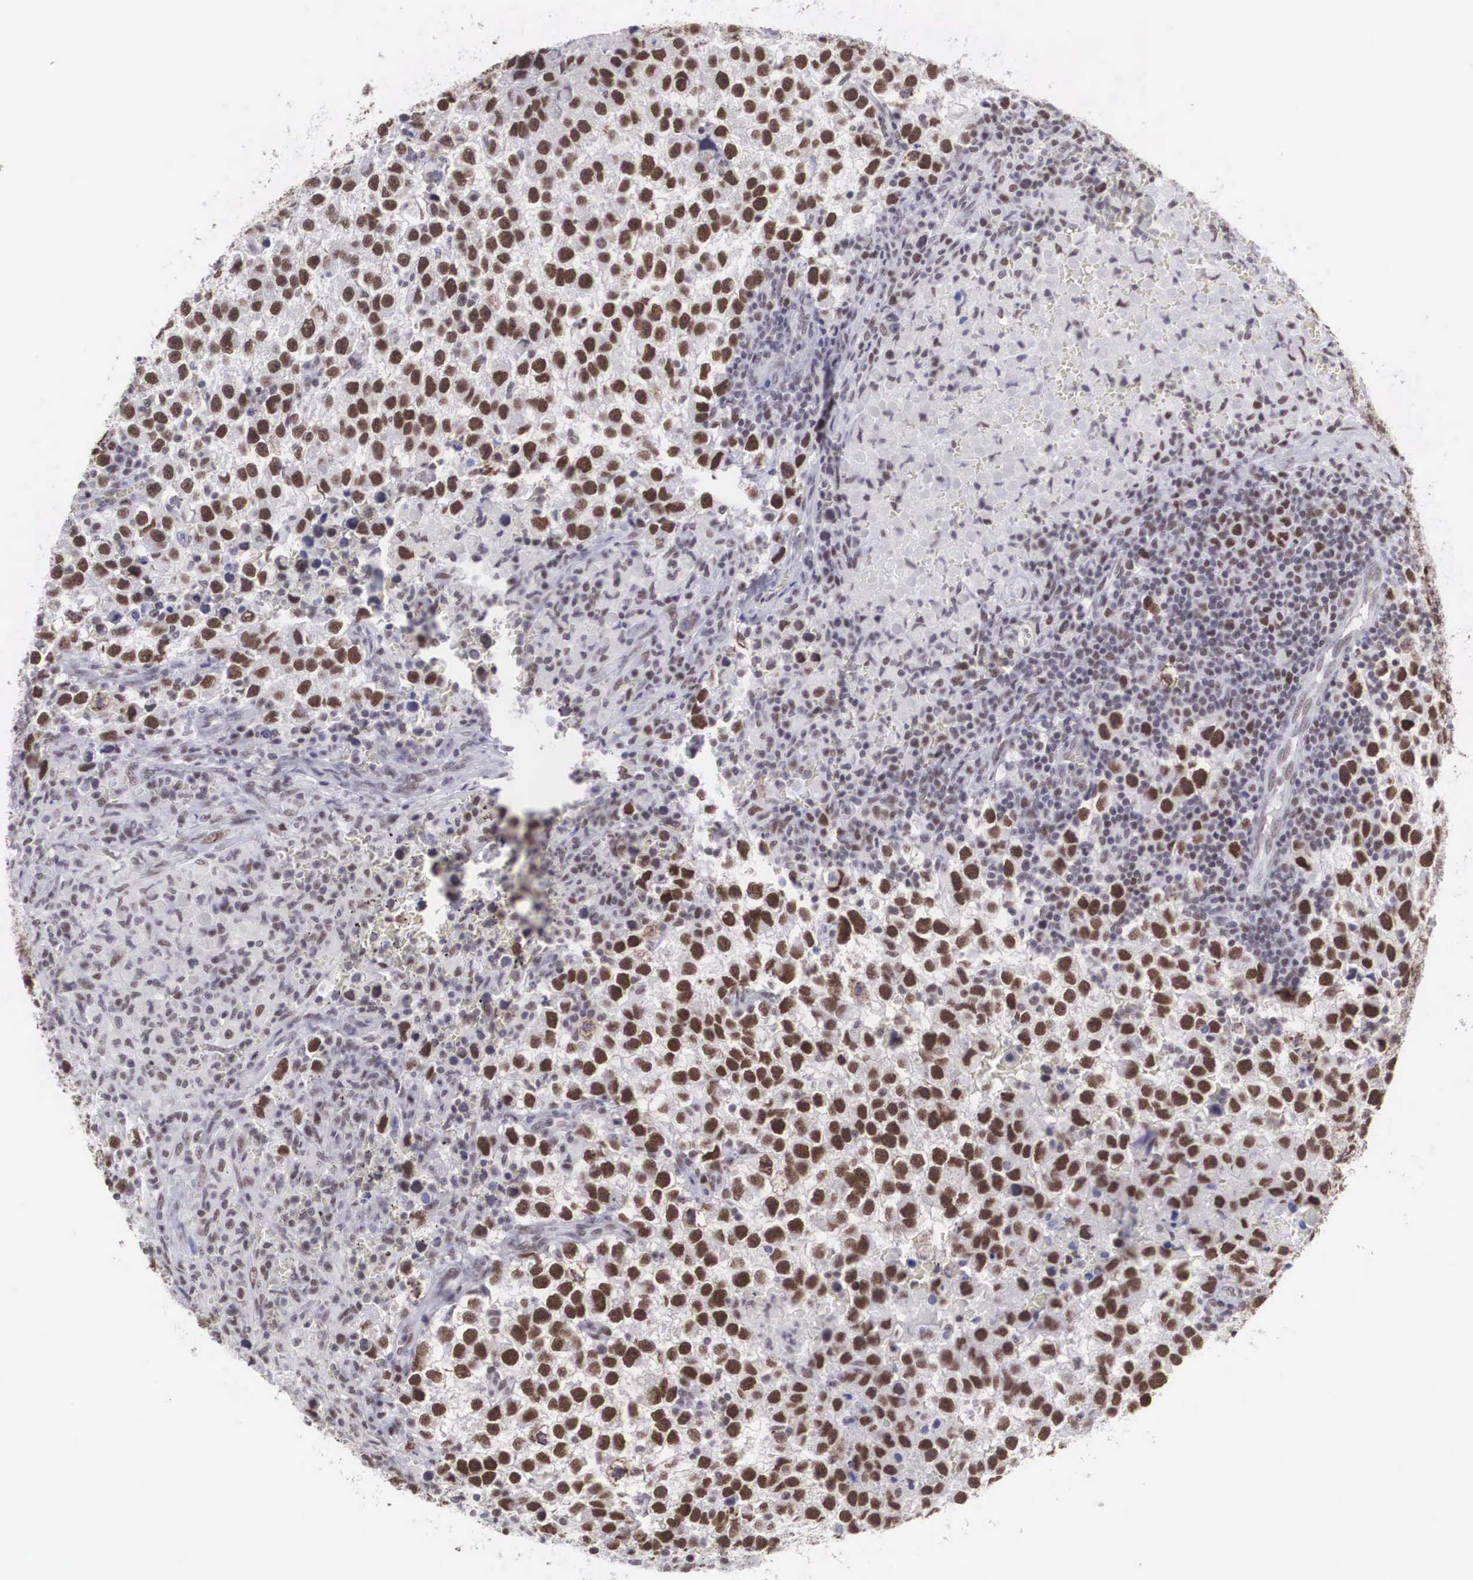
{"staining": {"intensity": "strong", "quantity": ">75%", "location": "nuclear"}, "tissue": "testis cancer", "cell_type": "Tumor cells", "image_type": "cancer", "snomed": [{"axis": "morphology", "description": "Seminoma, NOS"}, {"axis": "topography", "description": "Testis"}], "caption": "Immunohistochemical staining of human seminoma (testis) shows high levels of strong nuclear protein staining in about >75% of tumor cells. (DAB (3,3'-diaminobenzidine) IHC, brown staining for protein, blue staining for nuclei).", "gene": "CSTF2", "patient": {"sex": "male", "age": 33}}